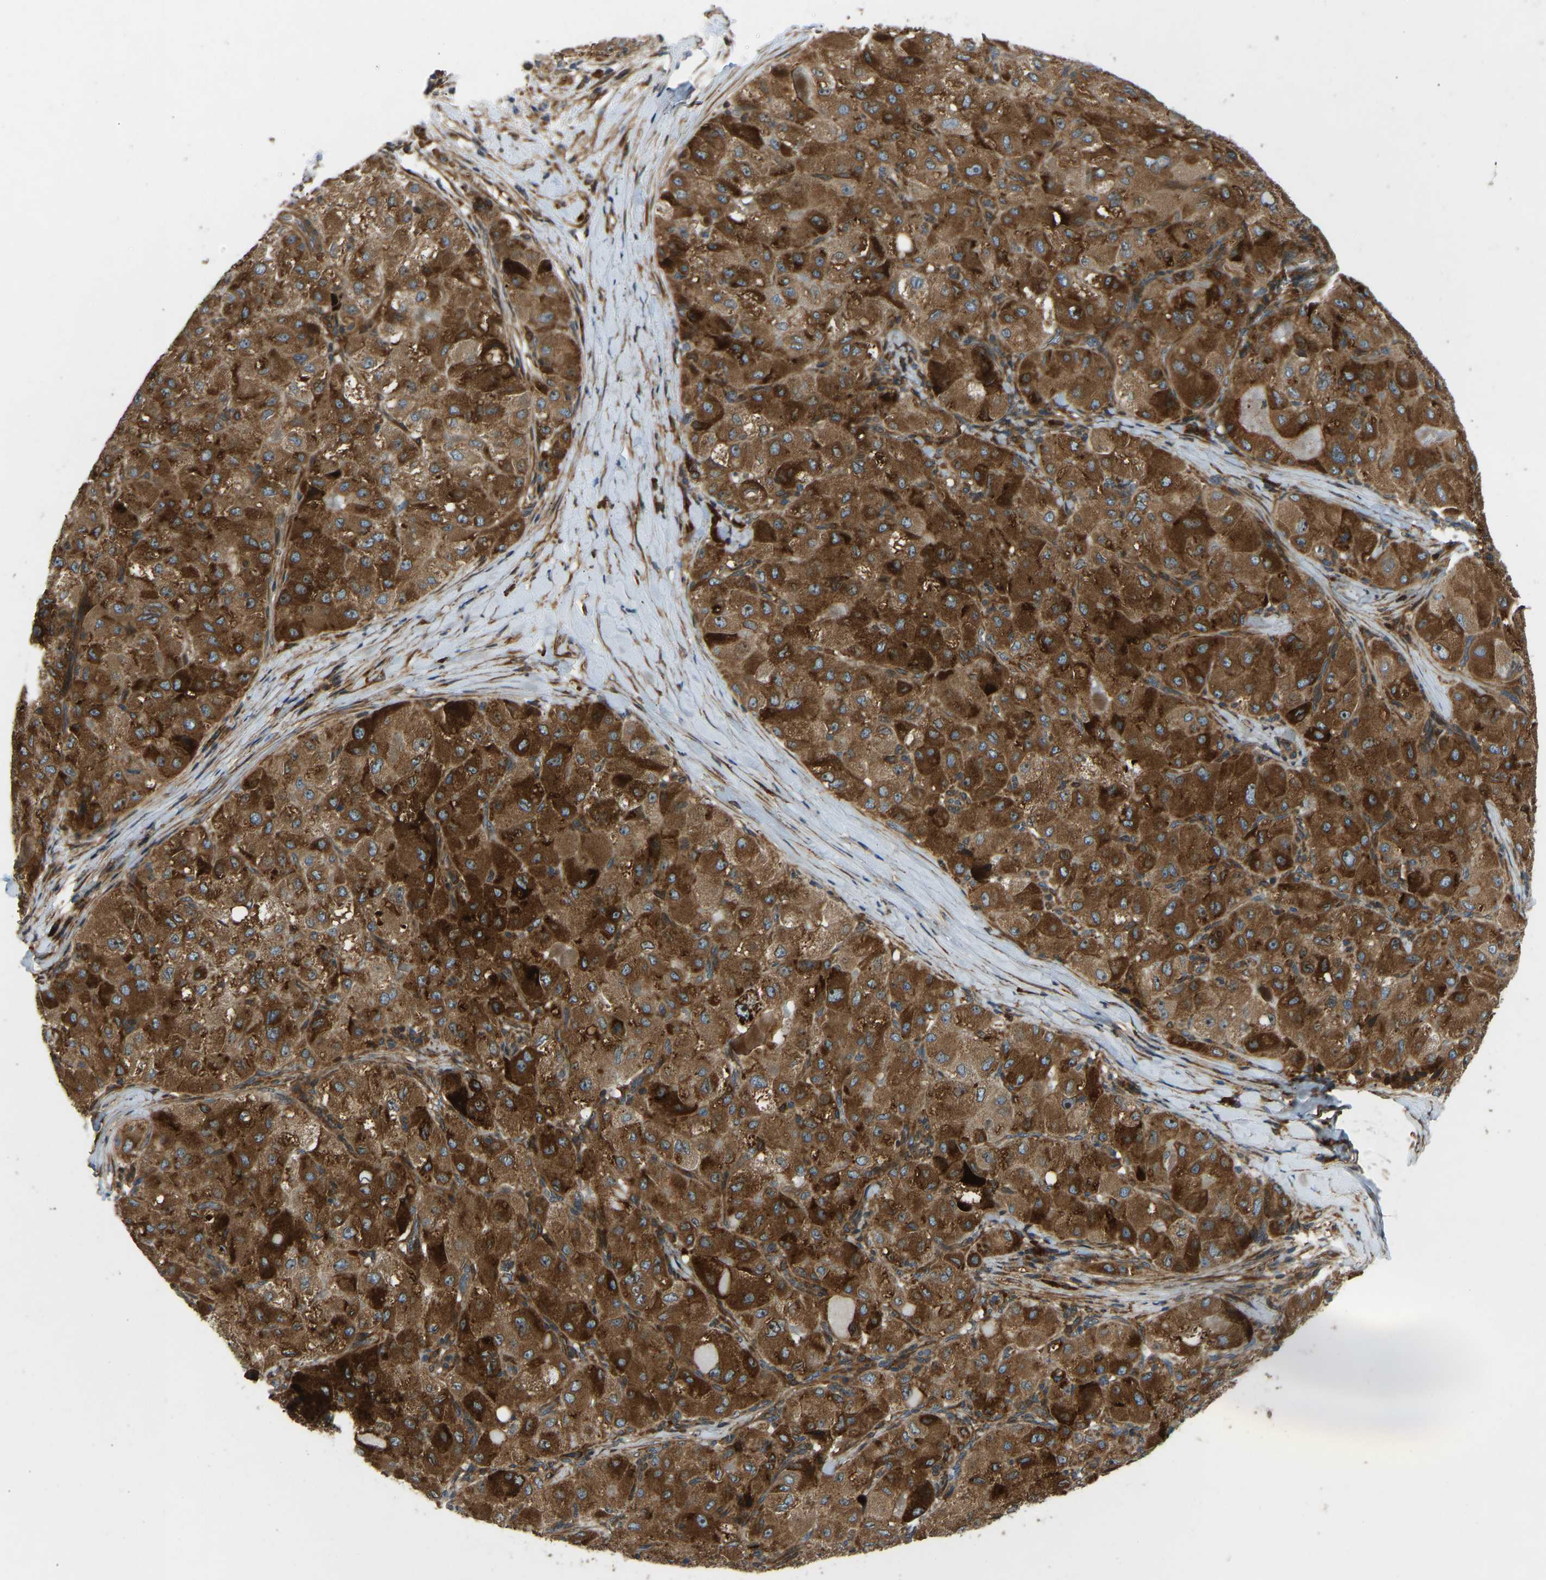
{"staining": {"intensity": "strong", "quantity": ">75%", "location": "cytoplasmic/membranous"}, "tissue": "liver cancer", "cell_type": "Tumor cells", "image_type": "cancer", "snomed": [{"axis": "morphology", "description": "Carcinoma, Hepatocellular, NOS"}, {"axis": "topography", "description": "Liver"}], "caption": "Protein expression analysis of human liver hepatocellular carcinoma reveals strong cytoplasmic/membranous staining in approximately >75% of tumor cells. The staining is performed using DAB brown chromogen to label protein expression. The nuclei are counter-stained blue using hematoxylin.", "gene": "OS9", "patient": {"sex": "male", "age": 80}}